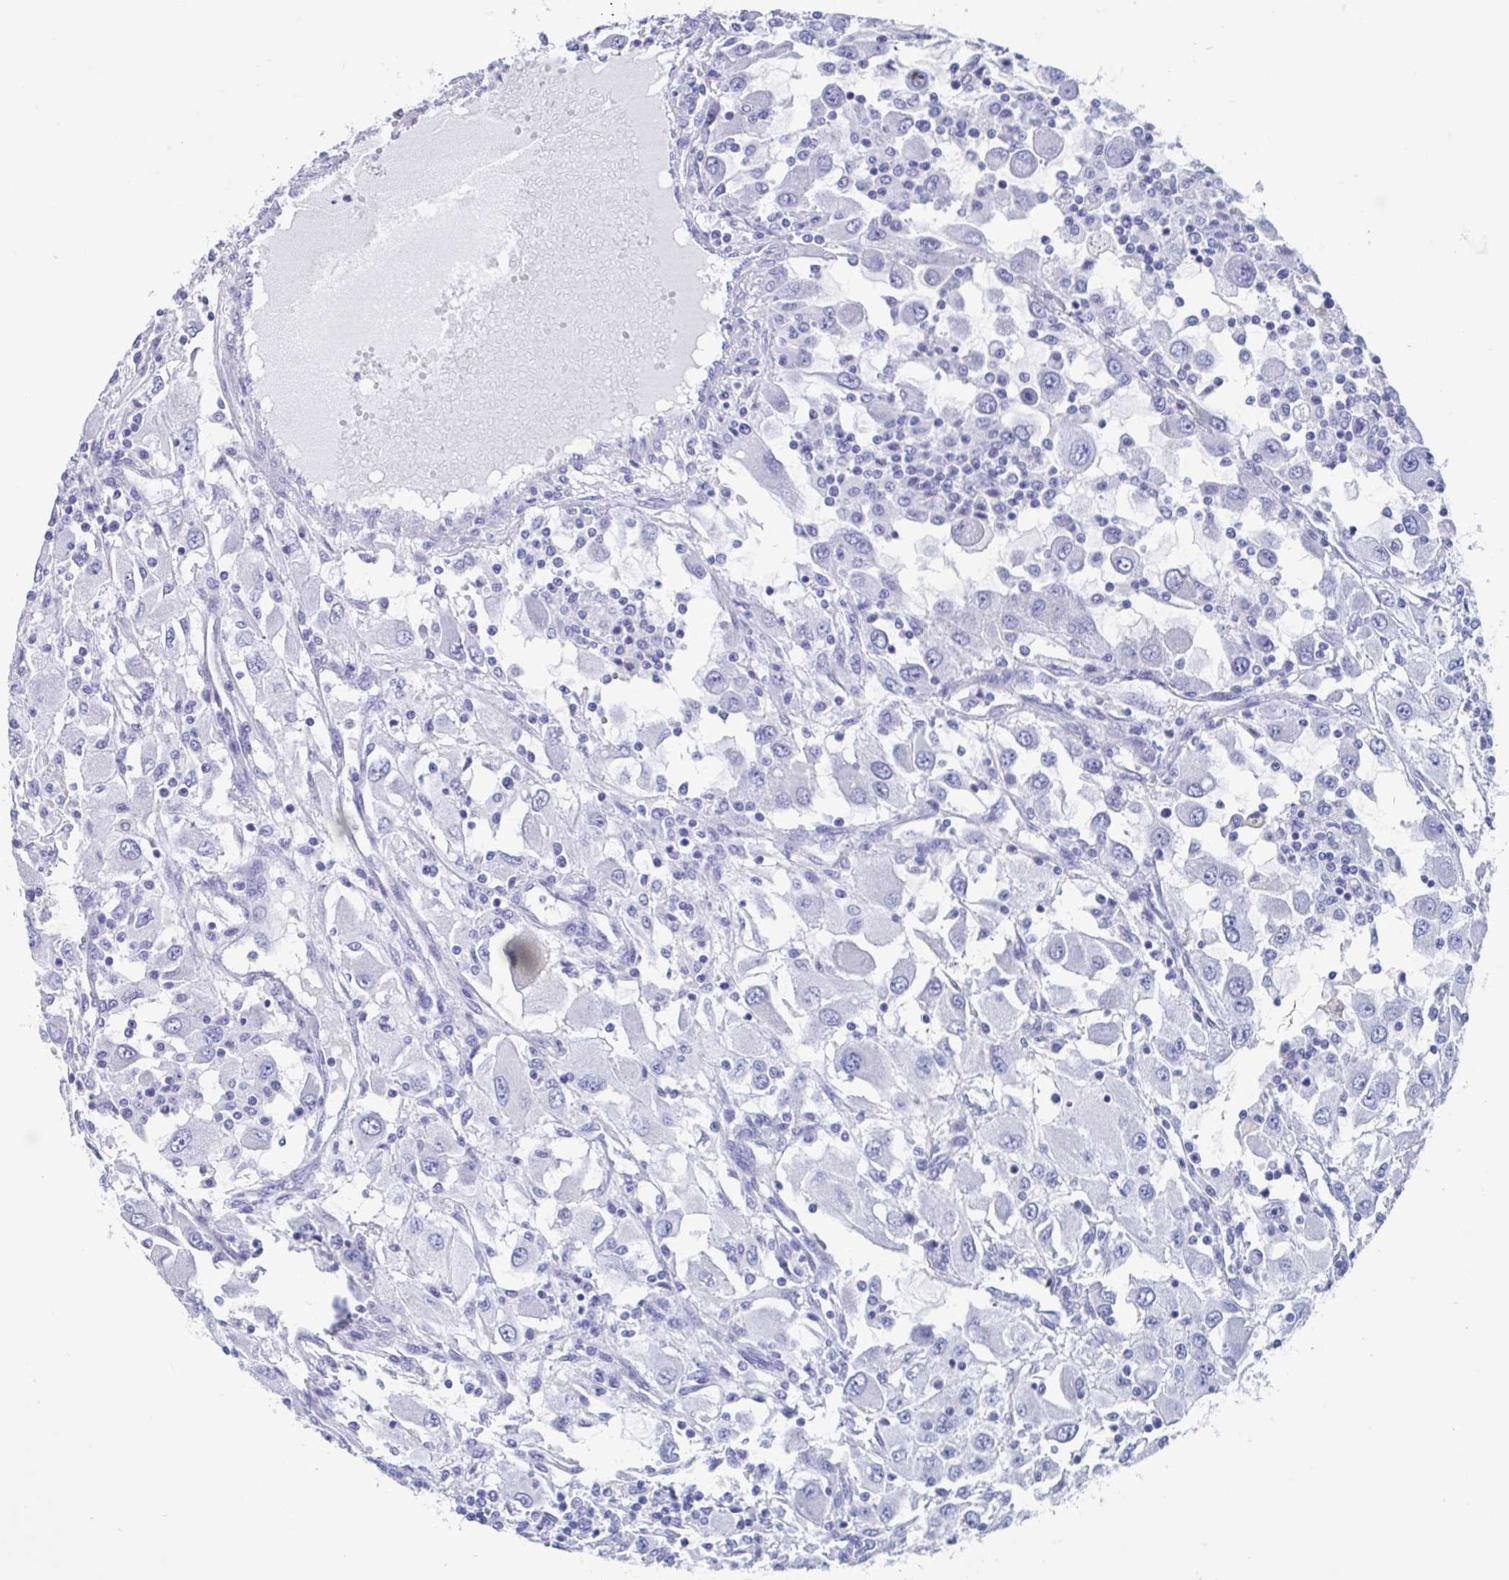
{"staining": {"intensity": "negative", "quantity": "none", "location": "none"}, "tissue": "renal cancer", "cell_type": "Tumor cells", "image_type": "cancer", "snomed": [{"axis": "morphology", "description": "Adenocarcinoma, NOS"}, {"axis": "topography", "description": "Kidney"}], "caption": "This image is of renal cancer stained with immunohistochemistry to label a protein in brown with the nuclei are counter-stained blue. There is no positivity in tumor cells.", "gene": "SHCBP1L", "patient": {"sex": "female", "age": 67}}